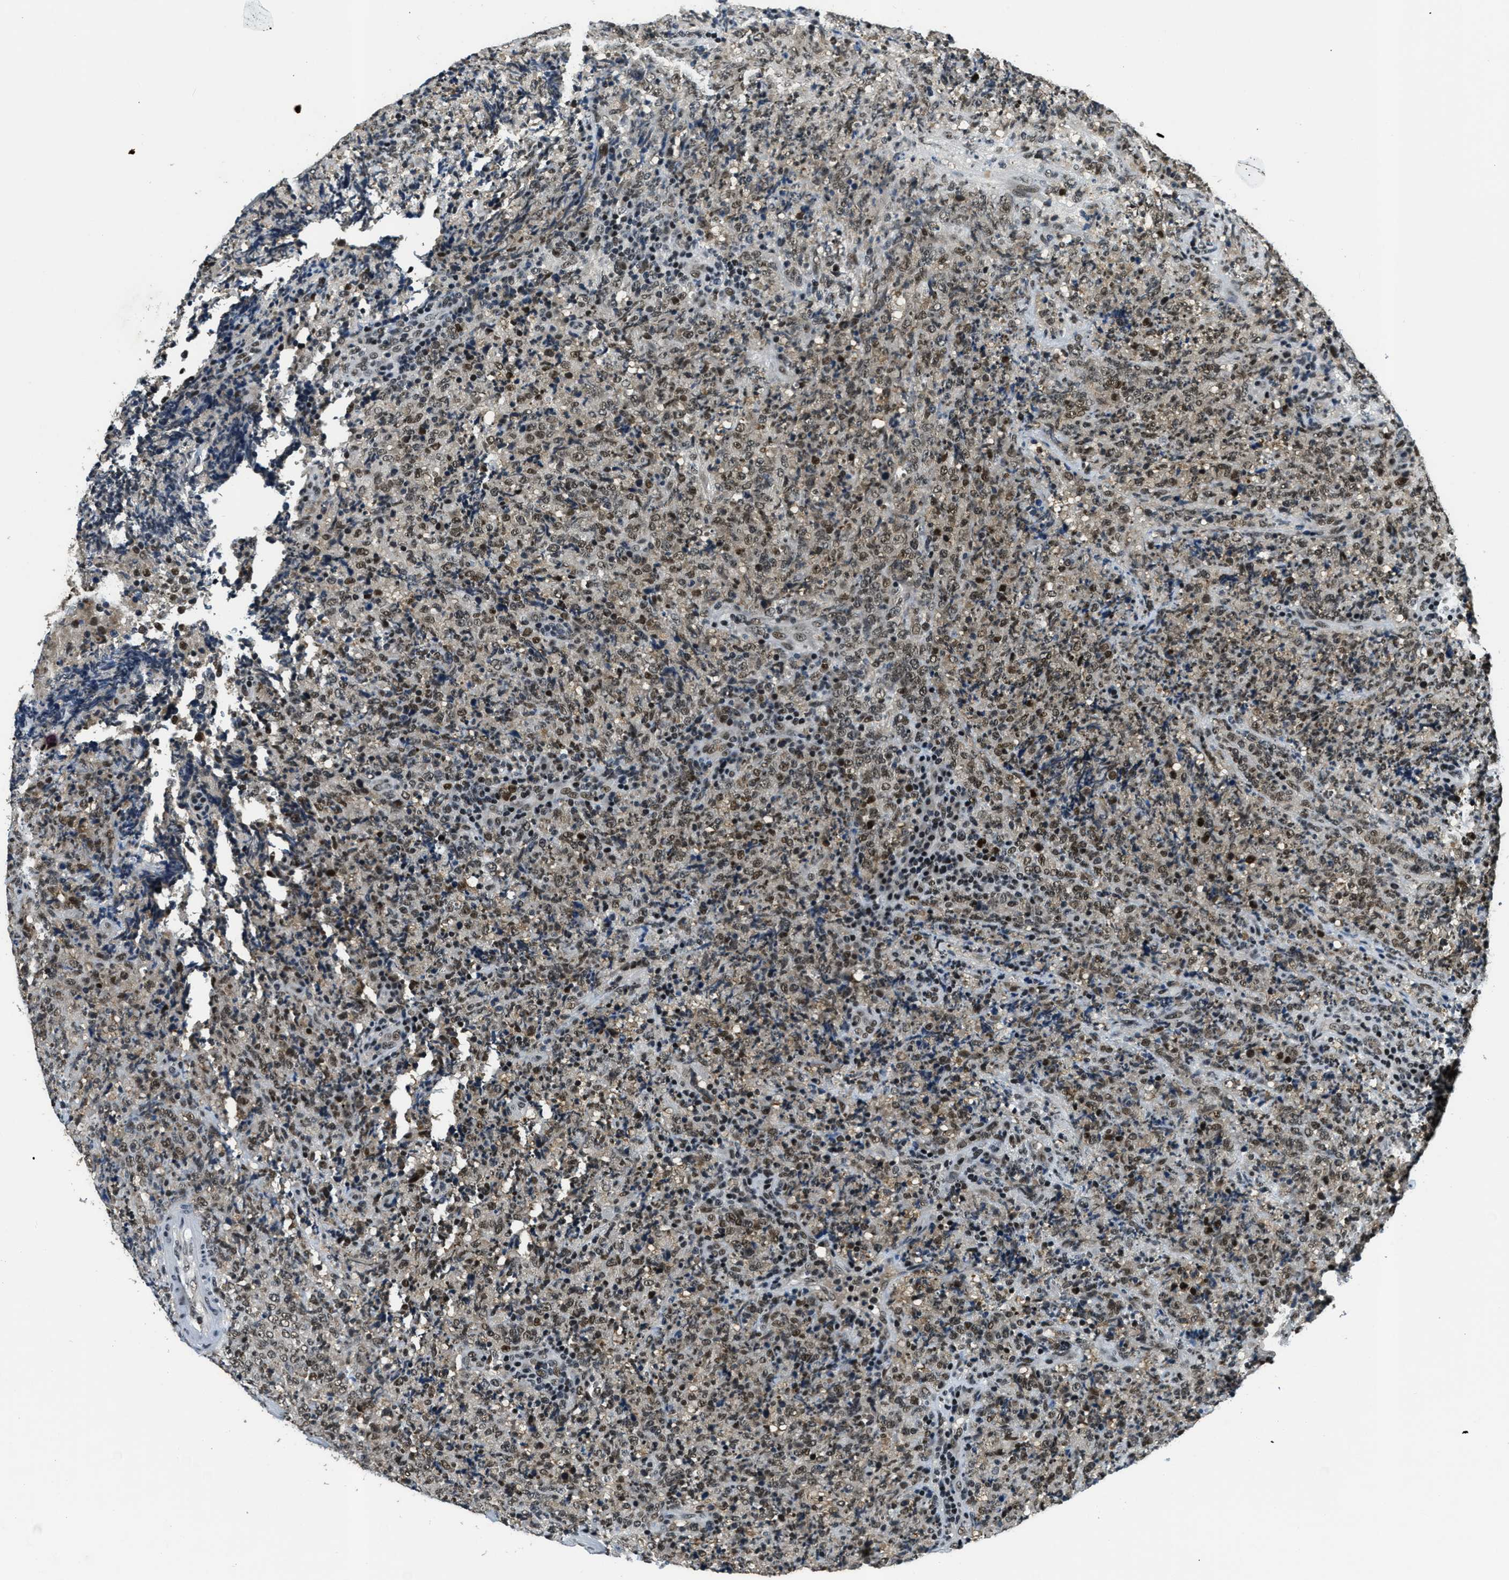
{"staining": {"intensity": "moderate", "quantity": ">75%", "location": "nuclear"}, "tissue": "lymphoma", "cell_type": "Tumor cells", "image_type": "cancer", "snomed": [{"axis": "morphology", "description": "Malignant lymphoma, non-Hodgkin's type, High grade"}, {"axis": "topography", "description": "Tonsil"}], "caption": "Immunohistochemical staining of malignant lymphoma, non-Hodgkin's type (high-grade) reveals medium levels of moderate nuclear expression in about >75% of tumor cells.", "gene": "SSB", "patient": {"sex": "female", "age": 36}}